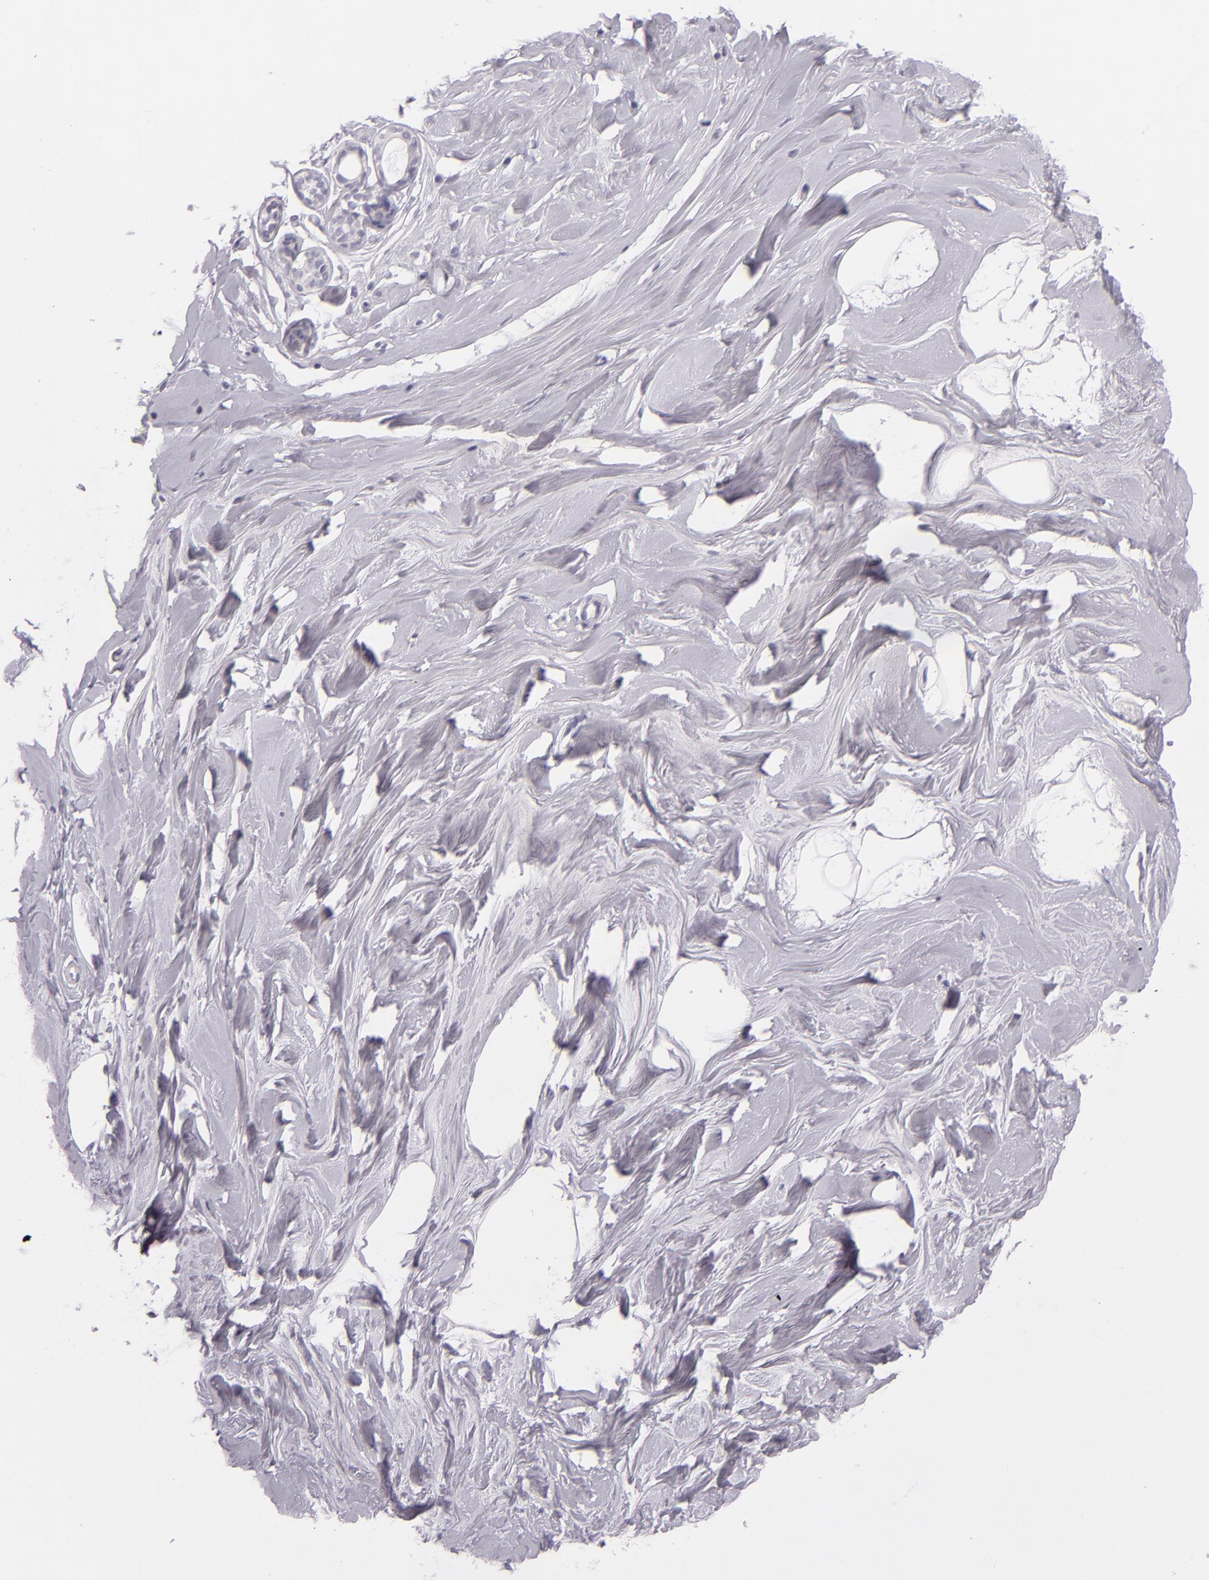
{"staining": {"intensity": "negative", "quantity": "none", "location": "none"}, "tissue": "breast", "cell_type": "Adipocytes", "image_type": "normal", "snomed": [{"axis": "morphology", "description": "Normal tissue, NOS"}, {"axis": "topography", "description": "Breast"}], "caption": "The image demonstrates no significant staining in adipocytes of breast. The staining was performed using DAB to visualize the protein expression in brown, while the nuclei were stained in blue with hematoxylin (Magnification: 20x).", "gene": "FAM181A", "patient": {"sex": "female", "age": 44}}